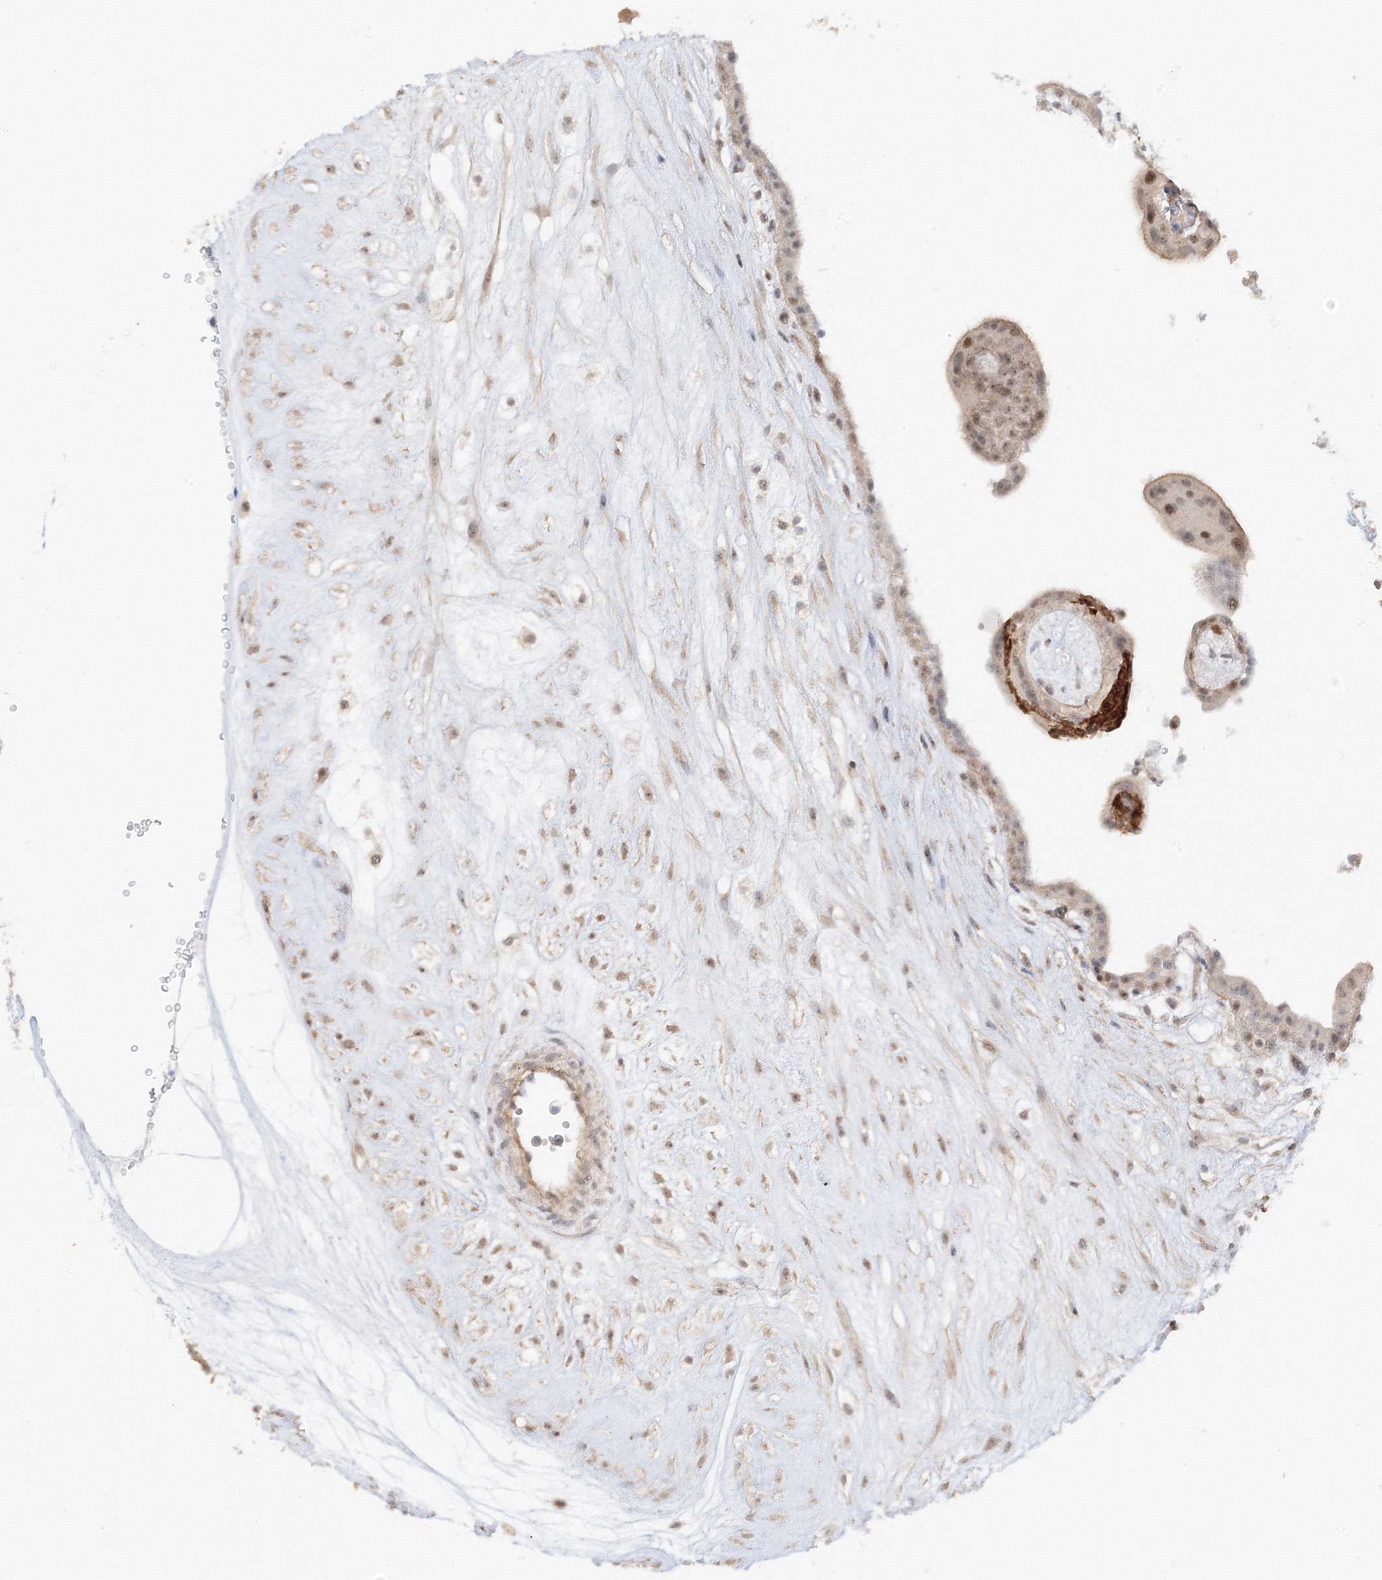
{"staining": {"intensity": "moderate", "quantity": "25%-75%", "location": "cytoplasmic/membranous,nuclear"}, "tissue": "placenta", "cell_type": "Decidual cells", "image_type": "normal", "snomed": [{"axis": "morphology", "description": "Normal tissue, NOS"}, {"axis": "topography", "description": "Placenta"}], "caption": "Immunohistochemistry (IHC) (DAB (3,3'-diaminobenzidine)) staining of unremarkable placenta shows moderate cytoplasmic/membranous,nuclear protein positivity in approximately 25%-75% of decidual cells. The staining was performed using DAB (3,3'-diaminobenzidine) to visualize the protein expression in brown, while the nuclei were stained in blue with hematoxylin (Magnification: 20x).", "gene": "ETAA1", "patient": {"sex": "female", "age": 18}}